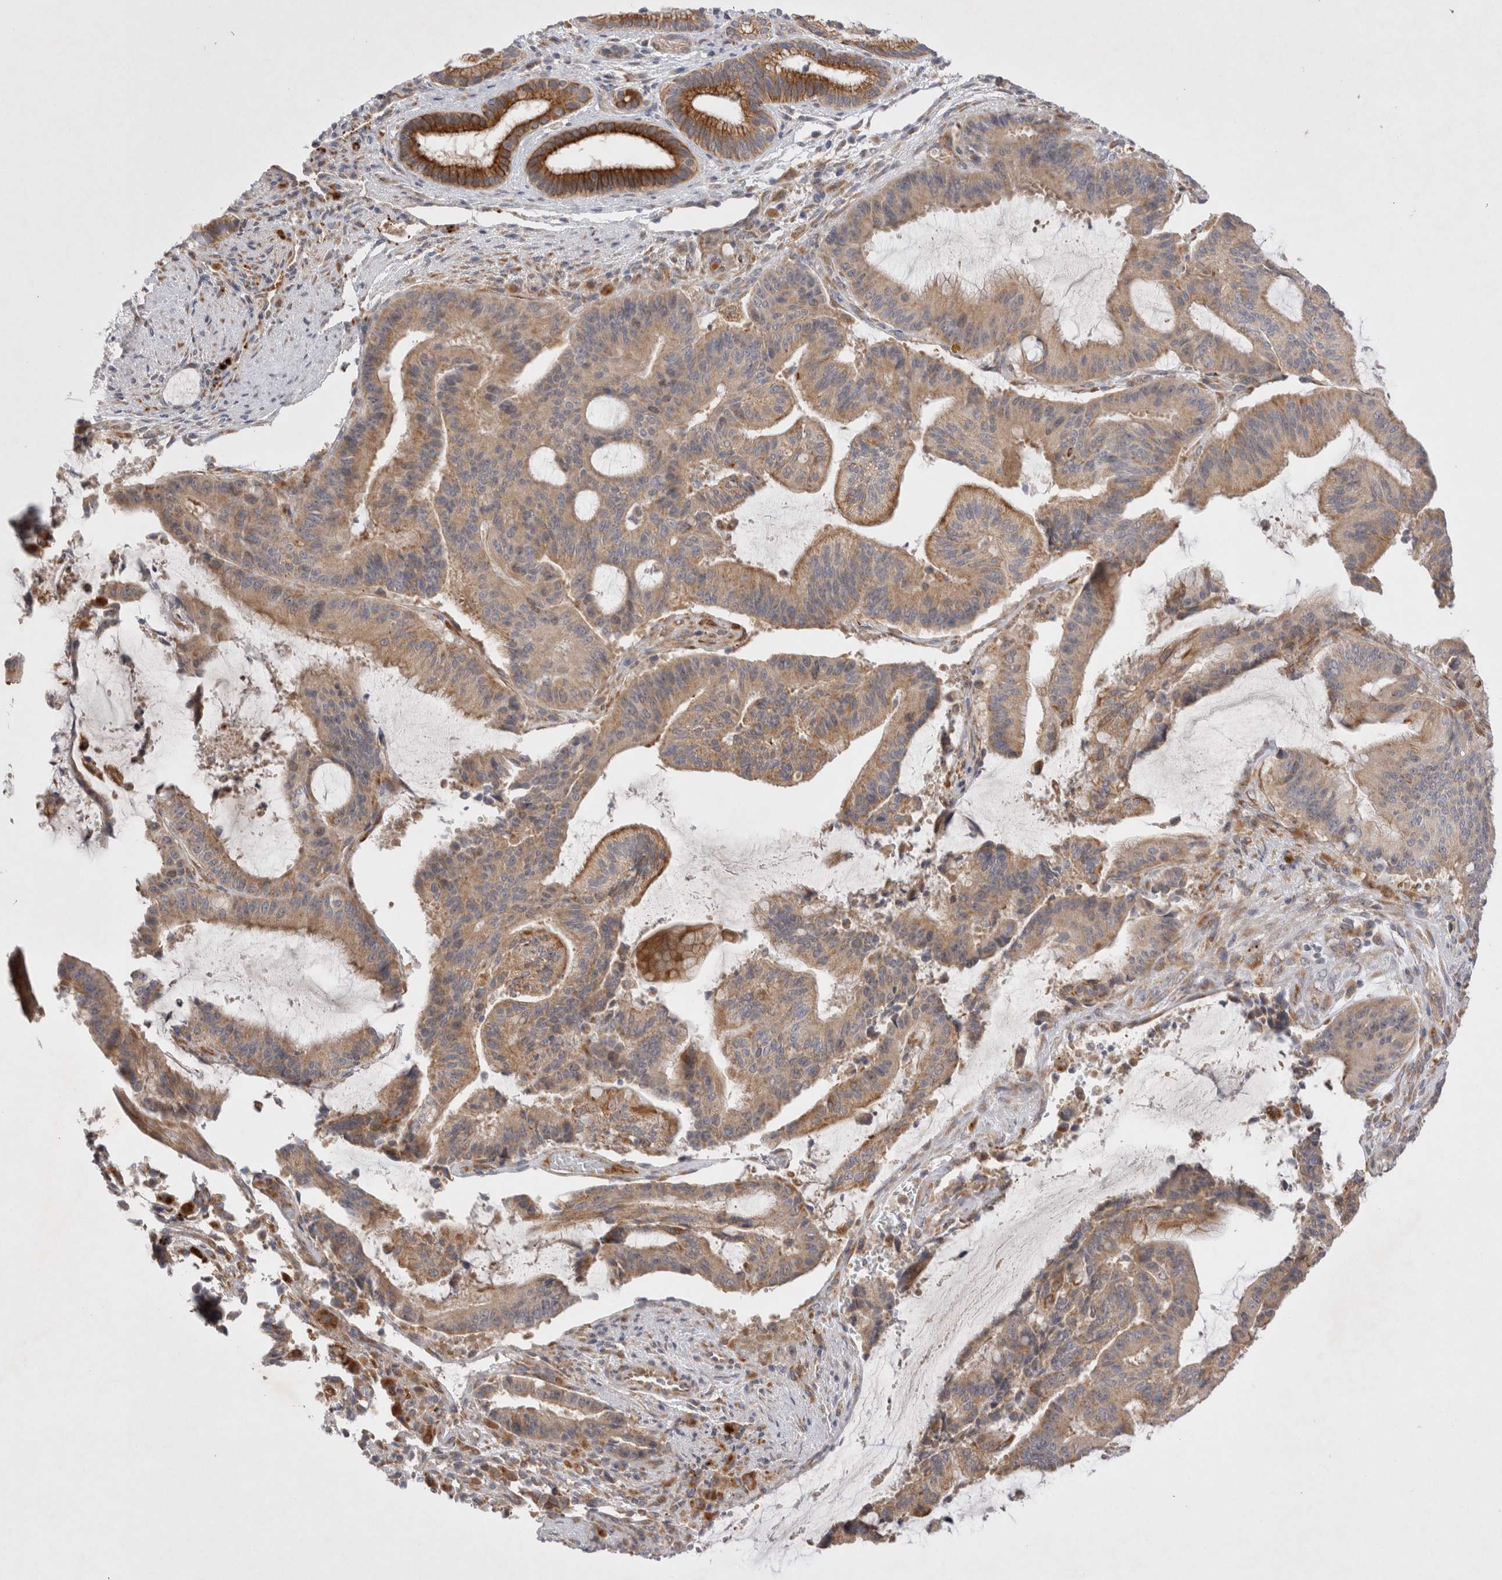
{"staining": {"intensity": "moderate", "quantity": ">75%", "location": "cytoplasmic/membranous"}, "tissue": "liver cancer", "cell_type": "Tumor cells", "image_type": "cancer", "snomed": [{"axis": "morphology", "description": "Normal tissue, NOS"}, {"axis": "morphology", "description": "Cholangiocarcinoma"}, {"axis": "topography", "description": "Liver"}, {"axis": "topography", "description": "Peripheral nerve tissue"}], "caption": "Liver cancer (cholangiocarcinoma) was stained to show a protein in brown. There is medium levels of moderate cytoplasmic/membranous positivity in about >75% of tumor cells. (brown staining indicates protein expression, while blue staining denotes nuclei).", "gene": "NPC1", "patient": {"sex": "female", "age": 73}}